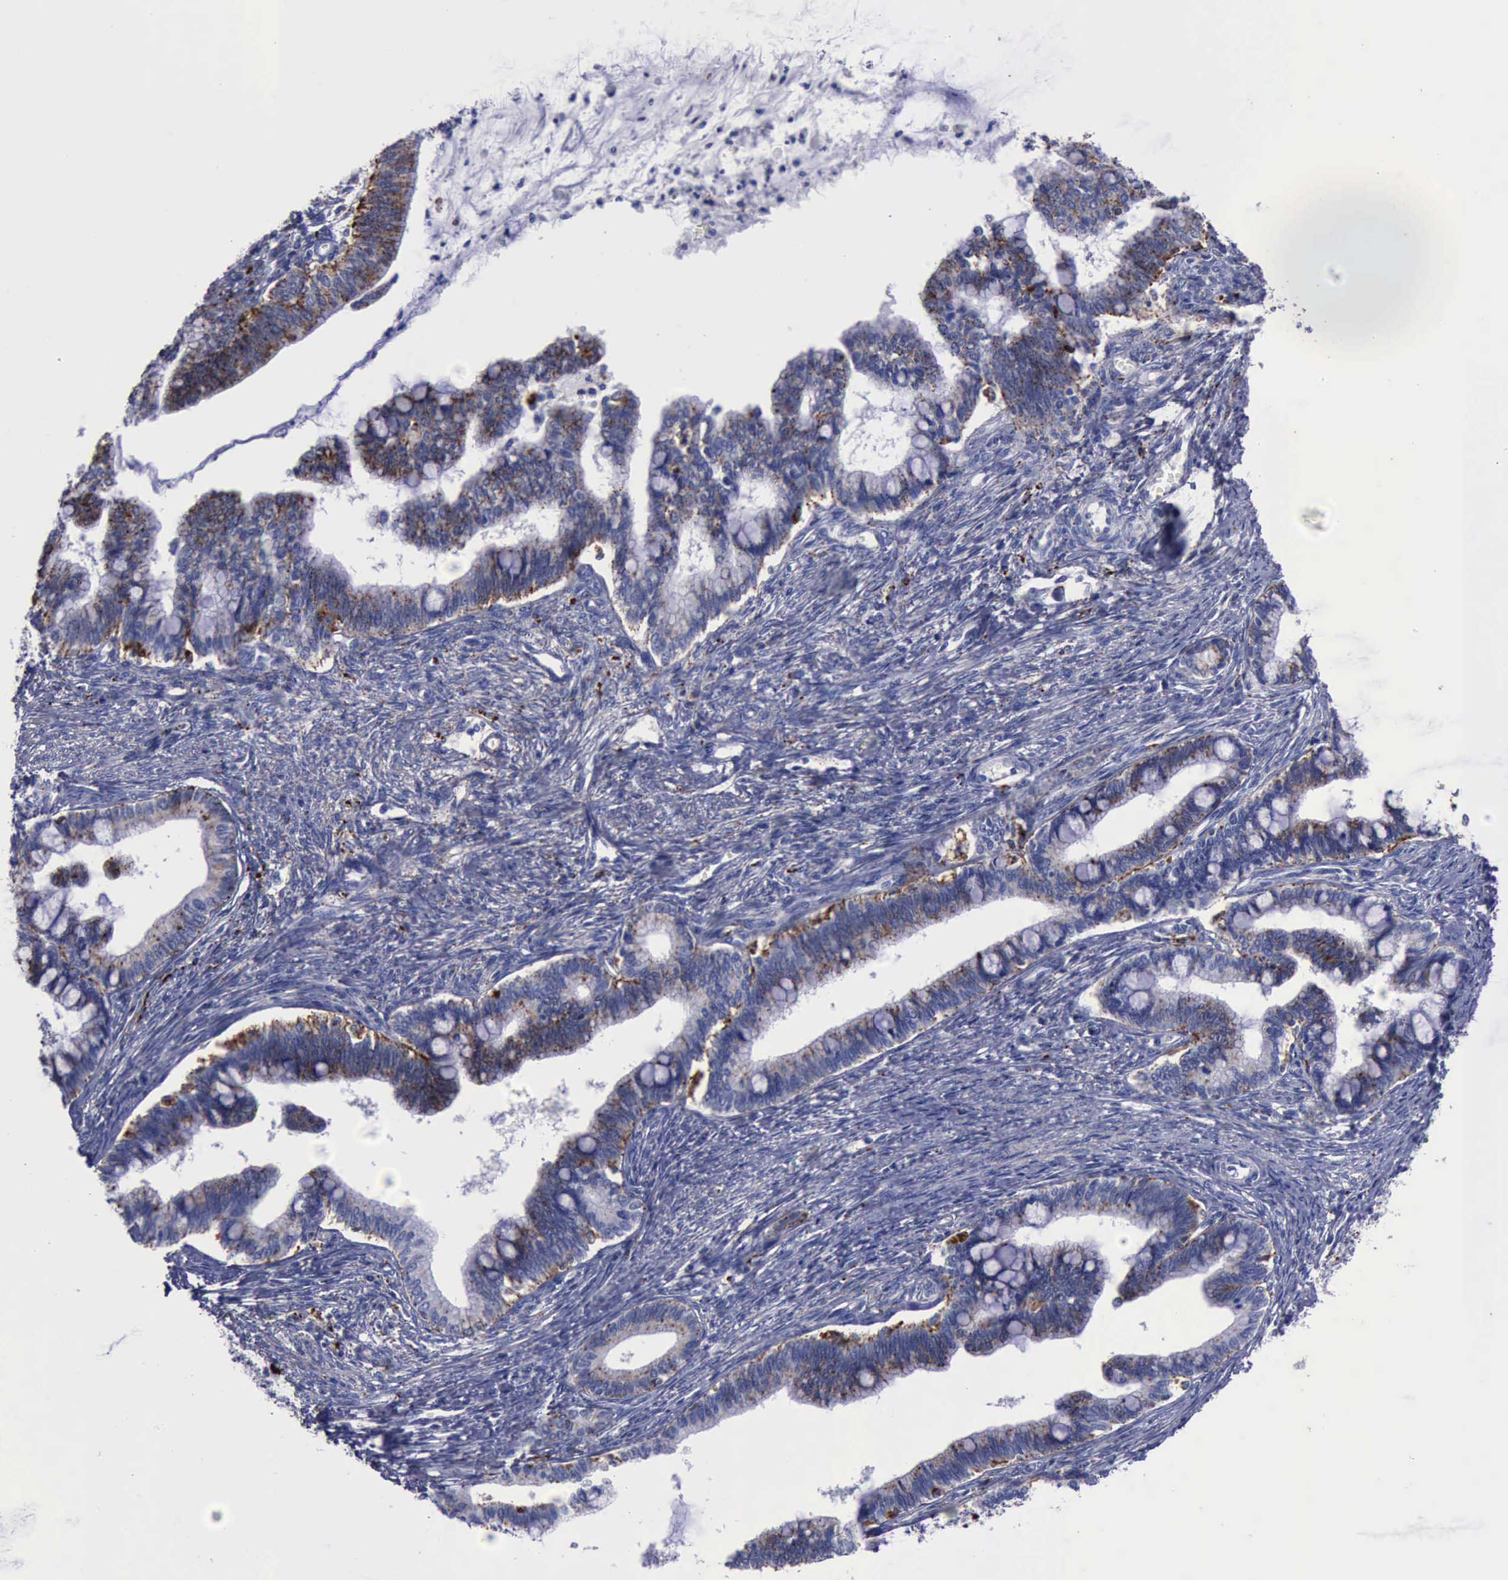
{"staining": {"intensity": "moderate", "quantity": ">75%", "location": "cytoplasmic/membranous"}, "tissue": "cervical cancer", "cell_type": "Tumor cells", "image_type": "cancer", "snomed": [{"axis": "morphology", "description": "Adenocarcinoma, NOS"}, {"axis": "topography", "description": "Cervix"}], "caption": "Tumor cells reveal medium levels of moderate cytoplasmic/membranous expression in about >75% of cells in human cervical adenocarcinoma. Nuclei are stained in blue.", "gene": "CTSD", "patient": {"sex": "female", "age": 36}}